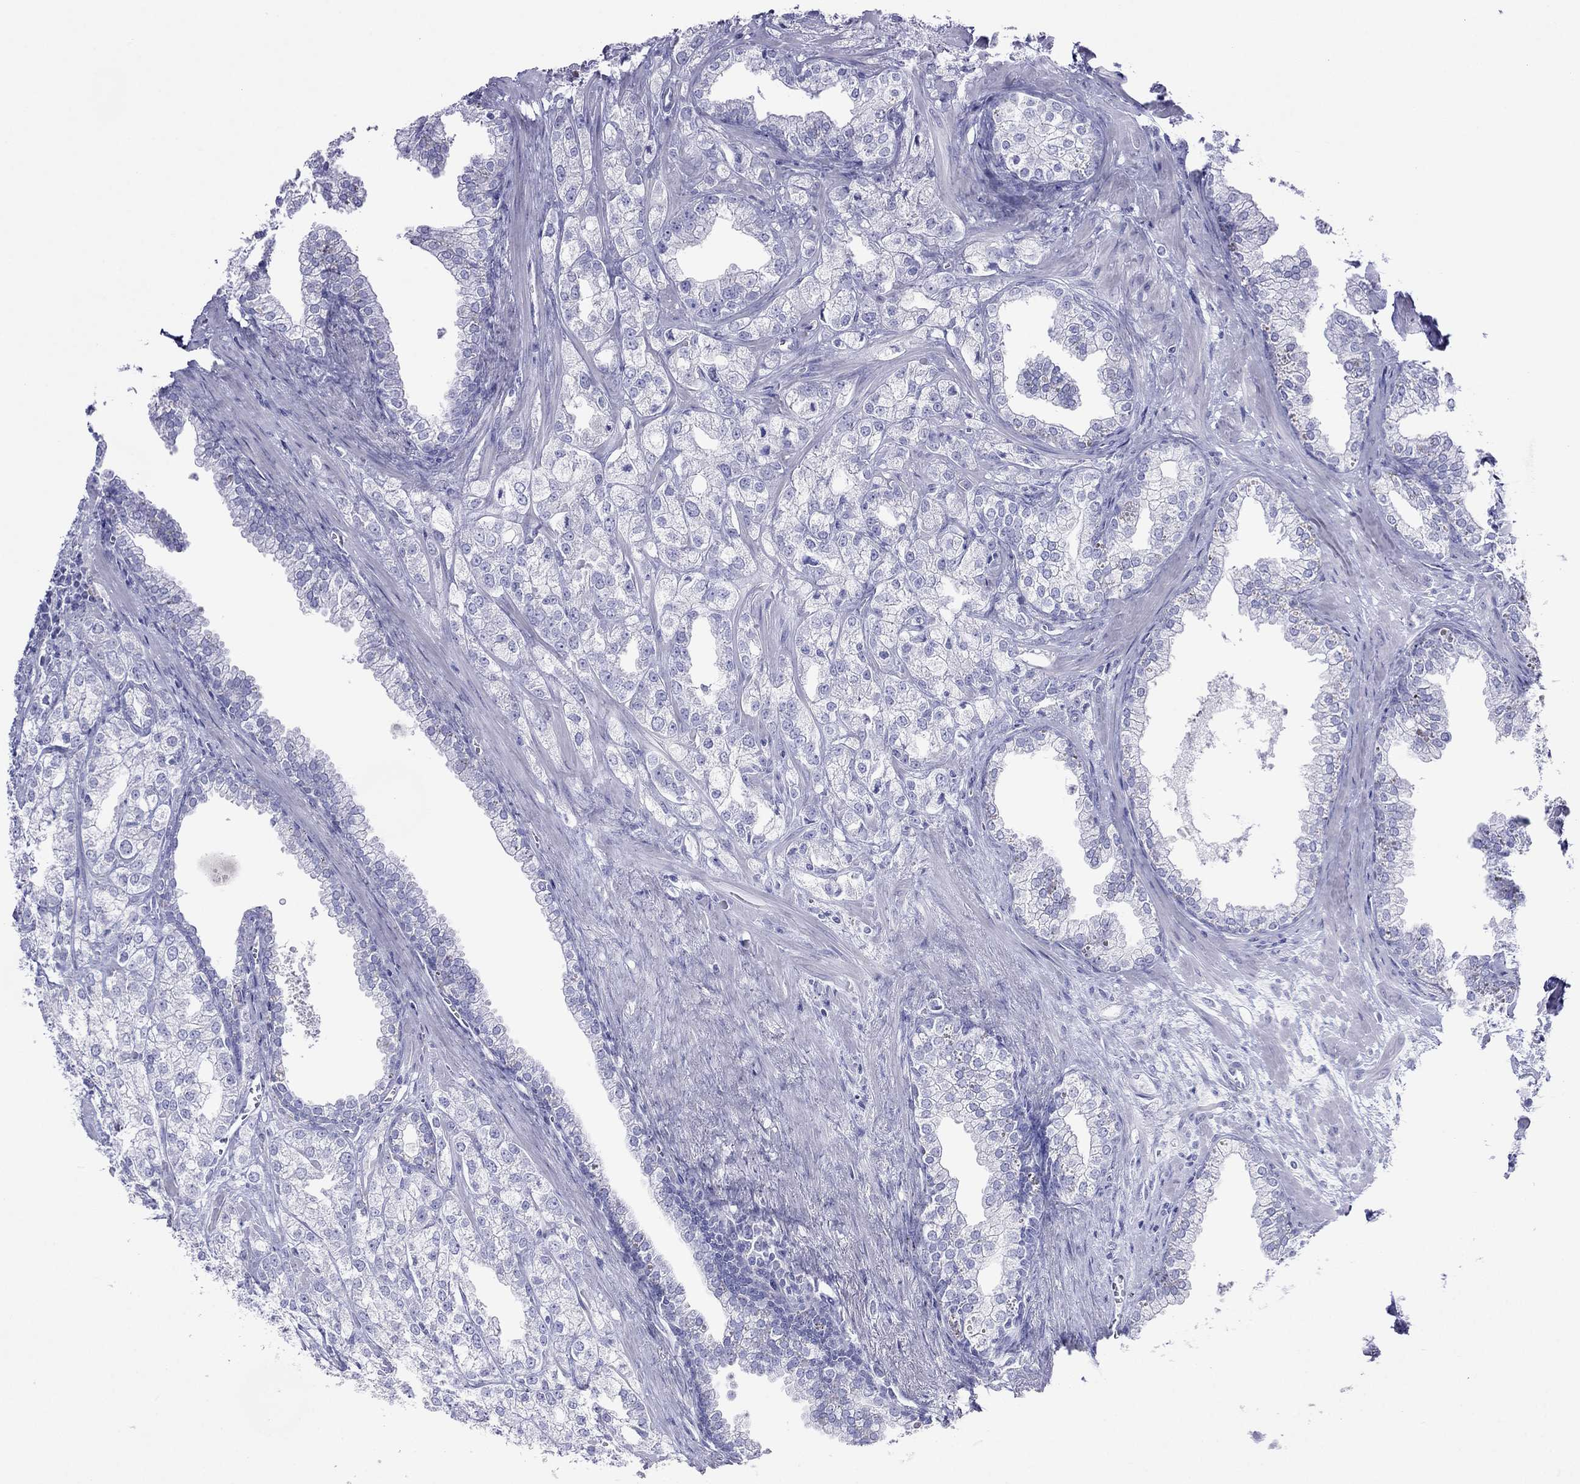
{"staining": {"intensity": "negative", "quantity": "none", "location": "none"}, "tissue": "prostate cancer", "cell_type": "Tumor cells", "image_type": "cancer", "snomed": [{"axis": "morphology", "description": "Adenocarcinoma, NOS"}, {"axis": "topography", "description": "Prostate"}], "caption": "Tumor cells show no significant protein staining in prostate adenocarcinoma.", "gene": "PCDHA6", "patient": {"sex": "male", "age": 70}}